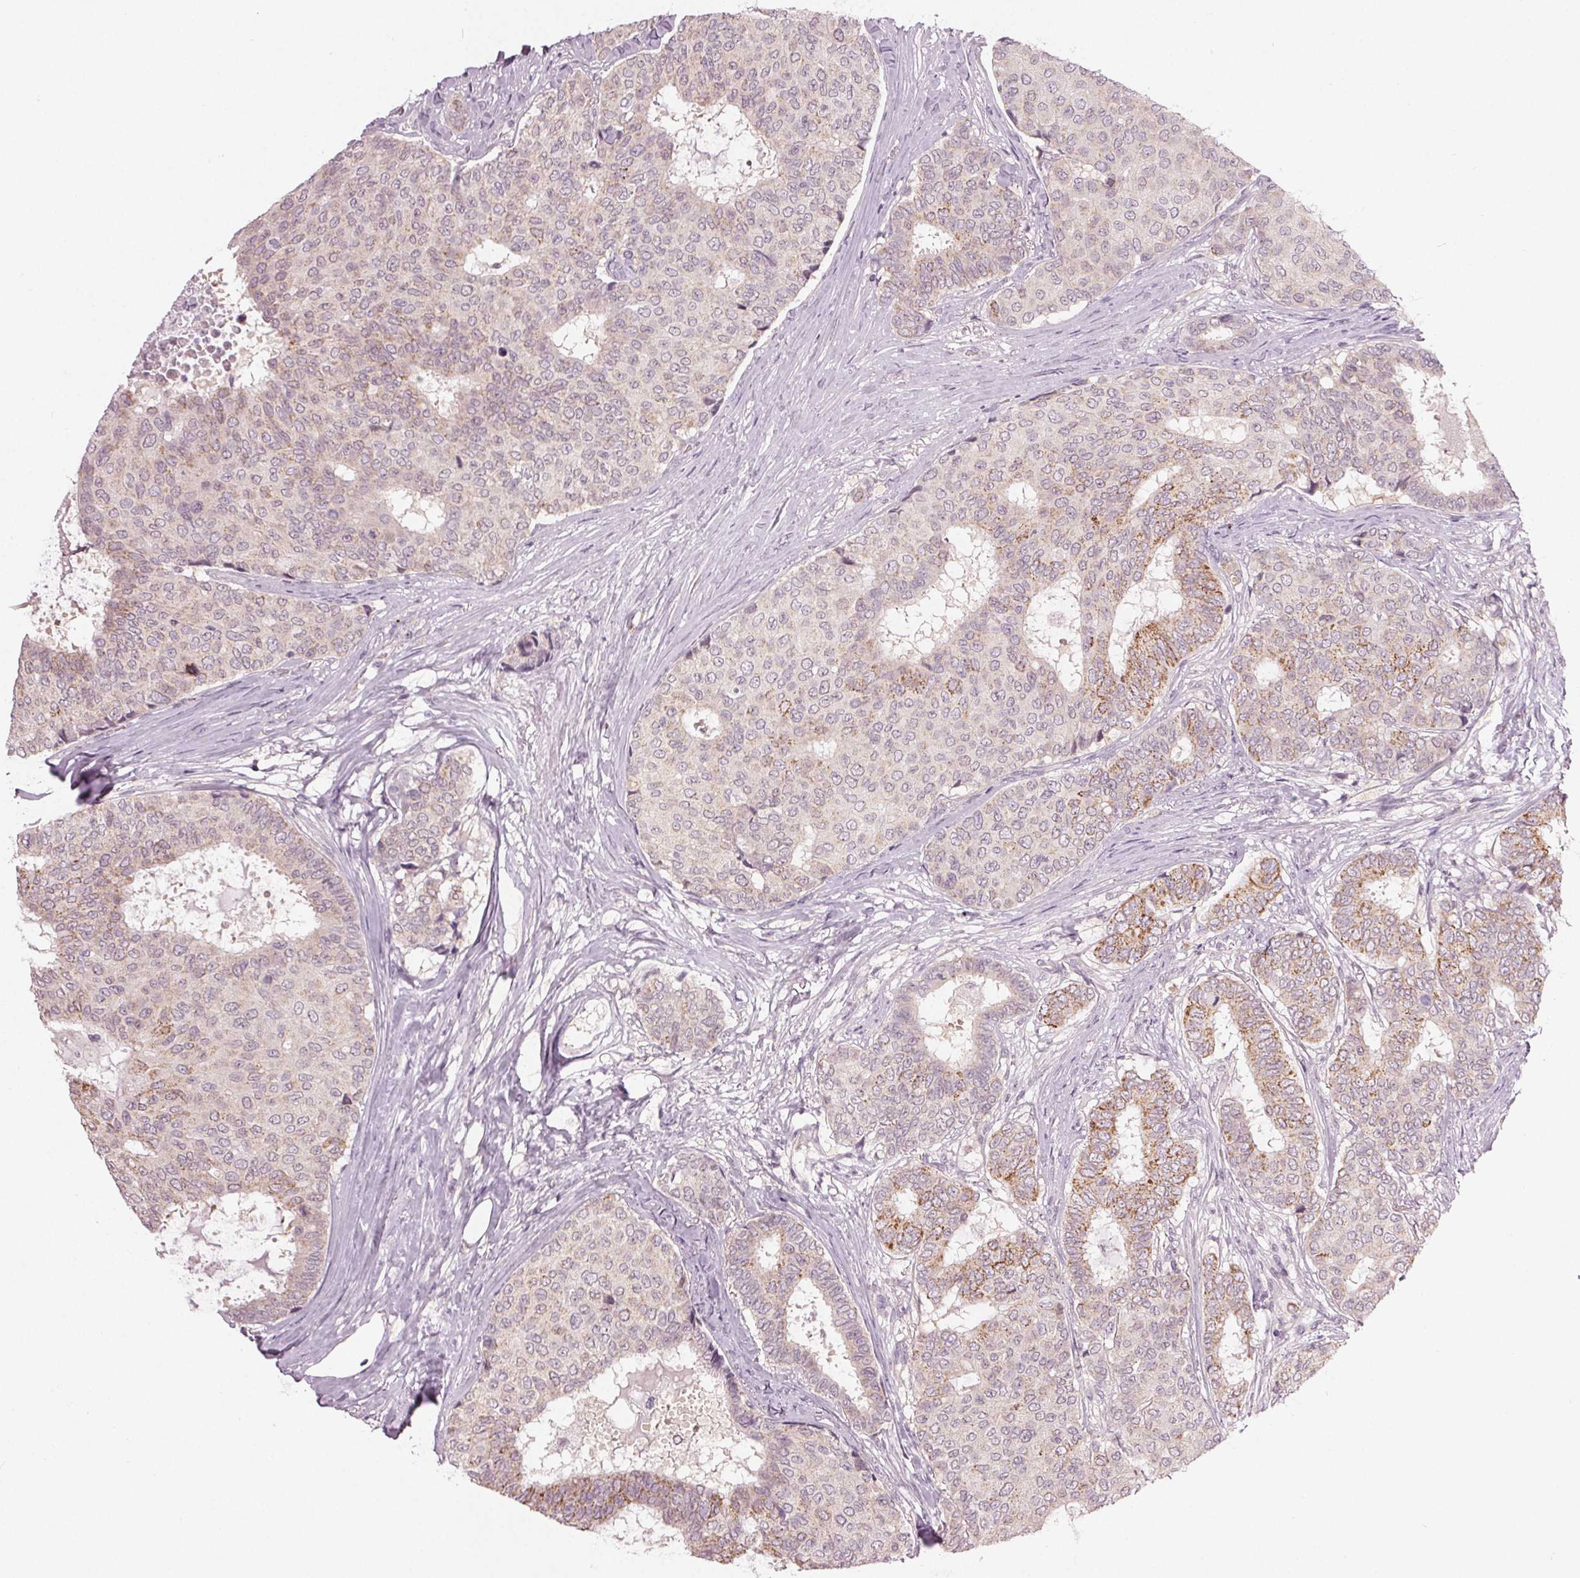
{"staining": {"intensity": "moderate", "quantity": "<25%", "location": "cytoplasmic/membranous"}, "tissue": "breast cancer", "cell_type": "Tumor cells", "image_type": "cancer", "snomed": [{"axis": "morphology", "description": "Duct carcinoma"}, {"axis": "topography", "description": "Breast"}], "caption": "Tumor cells show low levels of moderate cytoplasmic/membranous positivity in about <25% of cells in human breast cancer. Nuclei are stained in blue.", "gene": "ZNF605", "patient": {"sex": "female", "age": 75}}